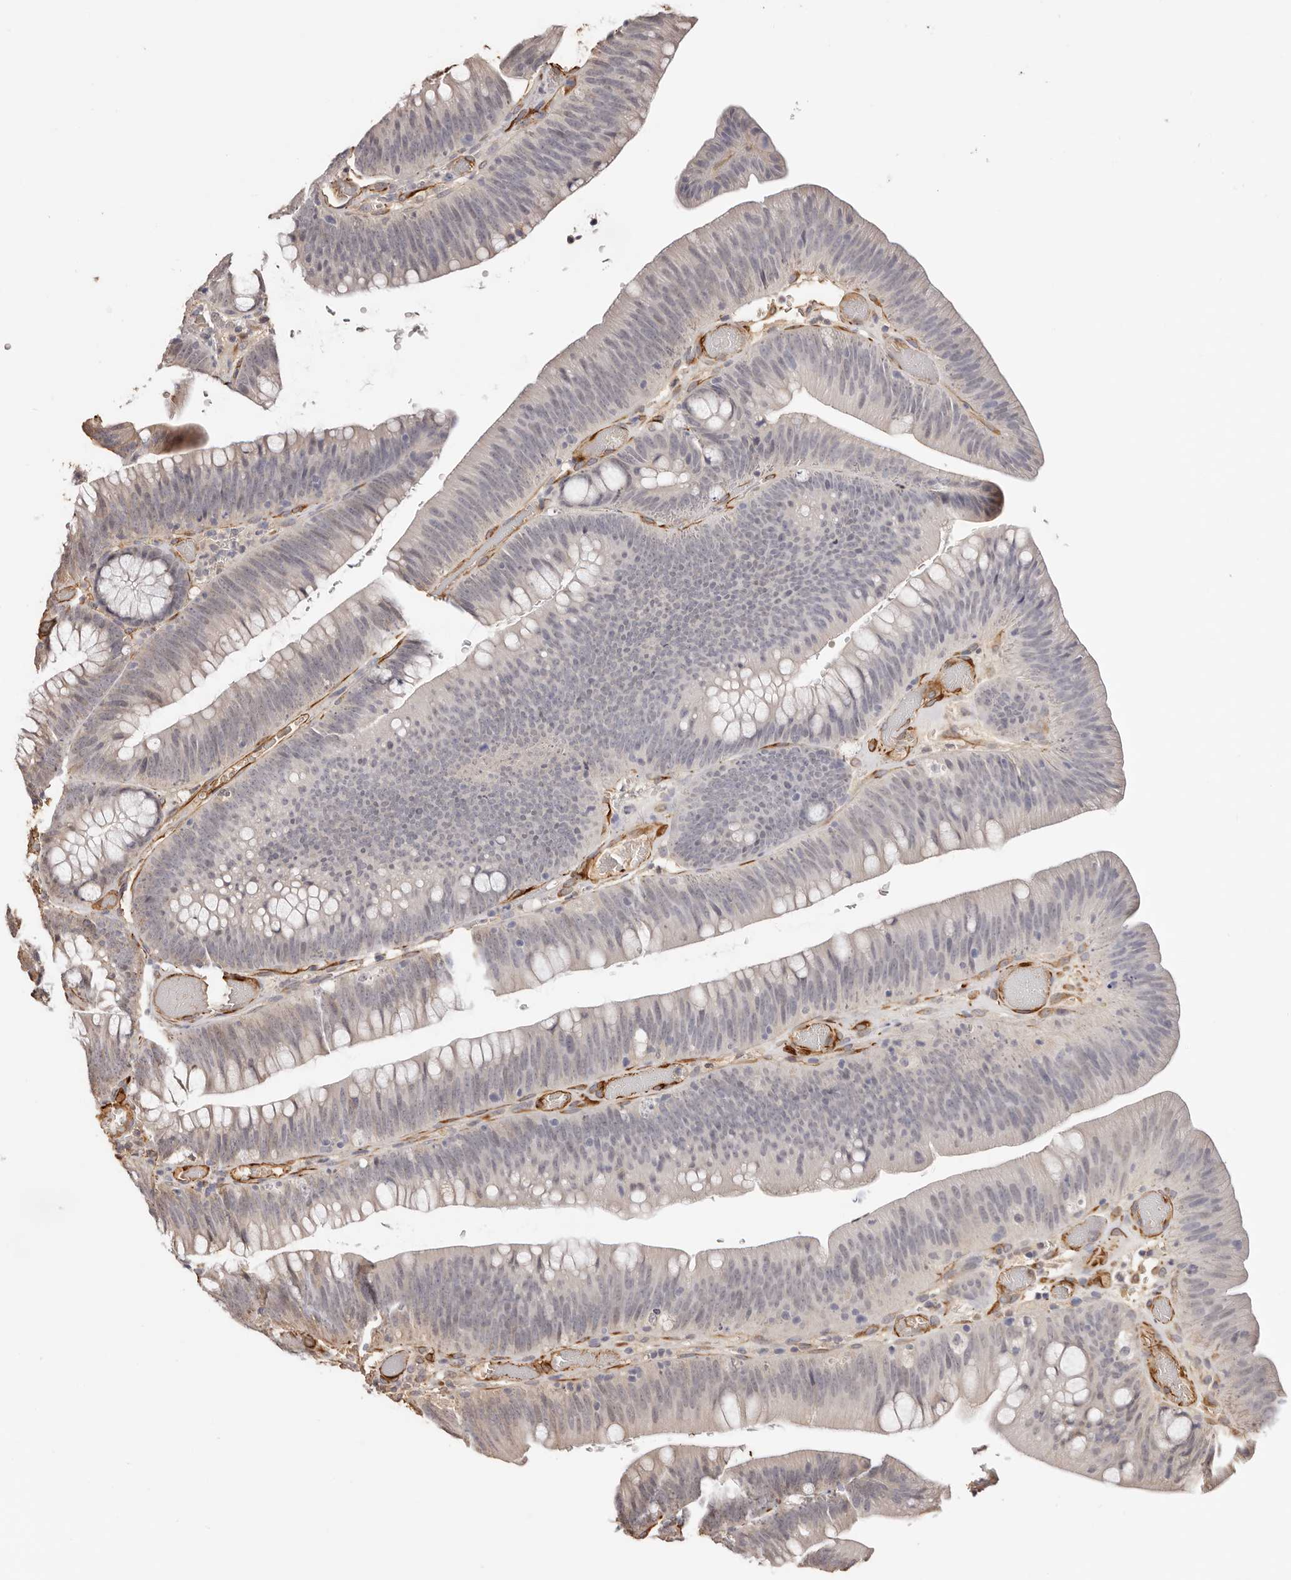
{"staining": {"intensity": "weak", "quantity": "<25%", "location": "nuclear"}, "tissue": "colorectal cancer", "cell_type": "Tumor cells", "image_type": "cancer", "snomed": [{"axis": "morphology", "description": "Normal tissue, NOS"}, {"axis": "topography", "description": "Colon"}], "caption": "The immunohistochemistry histopathology image has no significant expression in tumor cells of colorectal cancer tissue.", "gene": "ZNF557", "patient": {"sex": "female", "age": 82}}